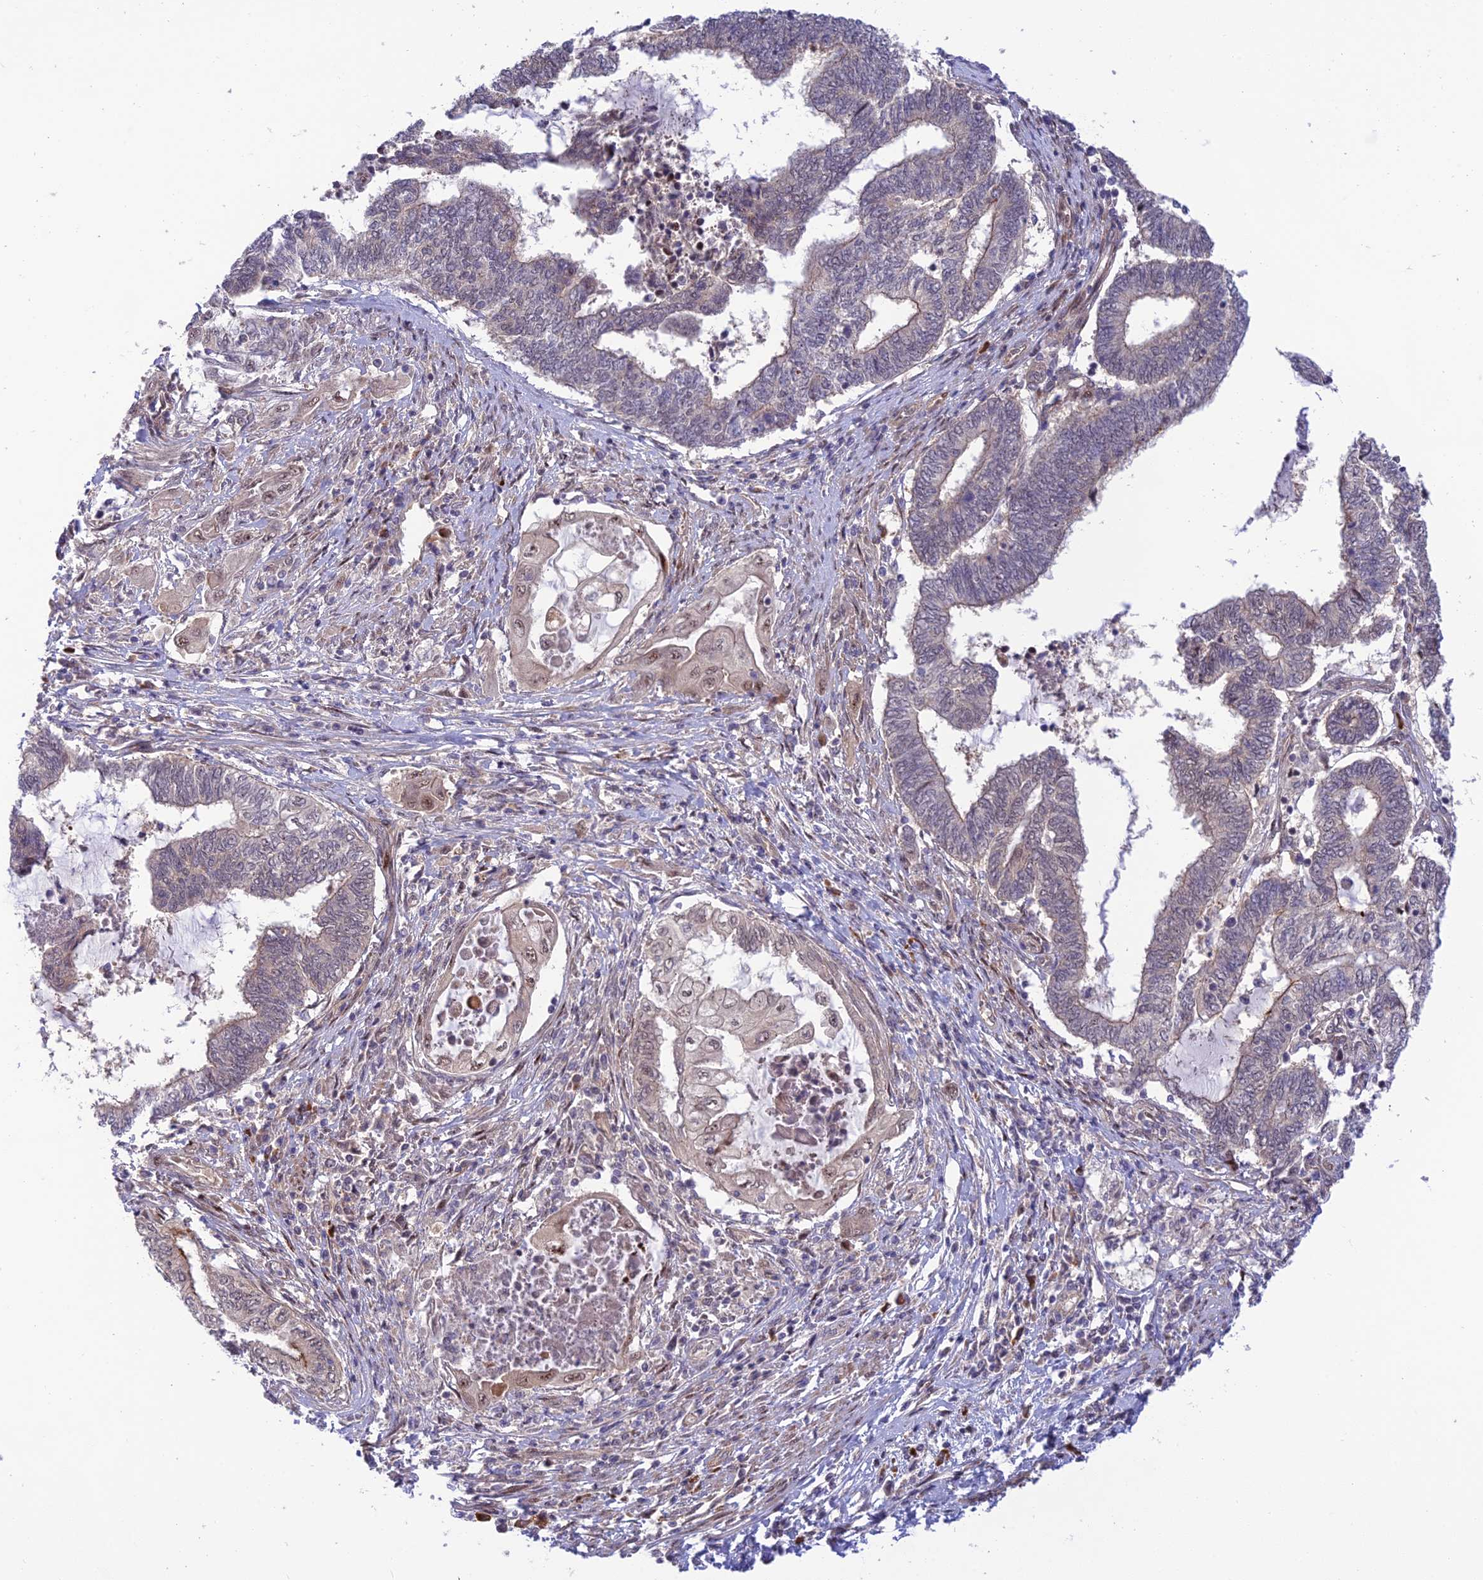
{"staining": {"intensity": "weak", "quantity": "<25%", "location": "nuclear"}, "tissue": "endometrial cancer", "cell_type": "Tumor cells", "image_type": "cancer", "snomed": [{"axis": "morphology", "description": "Adenocarcinoma, NOS"}, {"axis": "topography", "description": "Uterus"}, {"axis": "topography", "description": "Endometrium"}], "caption": "The image reveals no significant positivity in tumor cells of endometrial adenocarcinoma. (Brightfield microscopy of DAB (3,3'-diaminobenzidine) IHC at high magnification).", "gene": "ZNF584", "patient": {"sex": "female", "age": 70}}